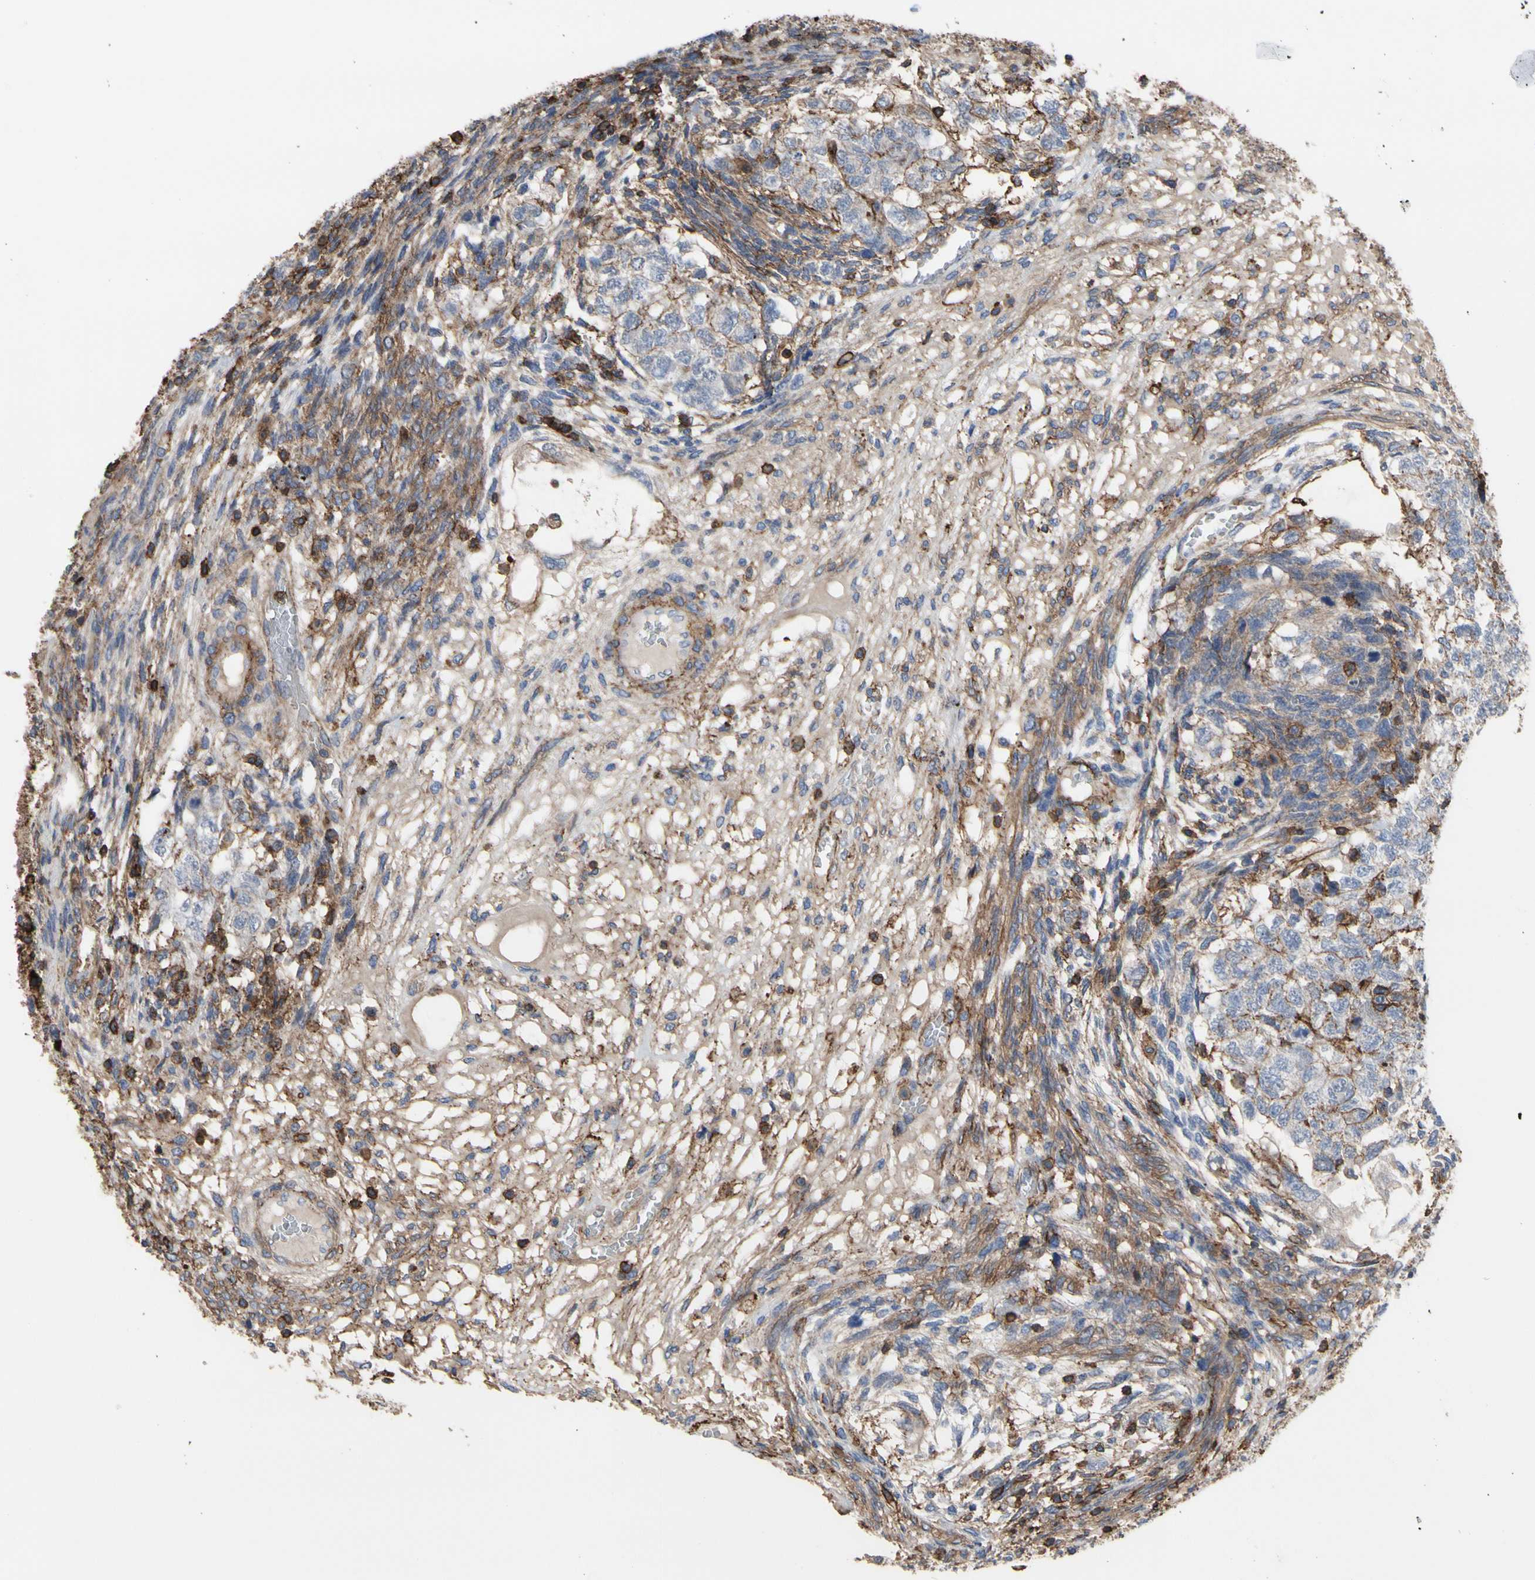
{"staining": {"intensity": "negative", "quantity": "none", "location": "none"}, "tissue": "testis cancer", "cell_type": "Tumor cells", "image_type": "cancer", "snomed": [{"axis": "morphology", "description": "Normal tissue, NOS"}, {"axis": "morphology", "description": "Carcinoma, Embryonal, NOS"}, {"axis": "topography", "description": "Testis"}], "caption": "Image shows no protein expression in tumor cells of testis embryonal carcinoma tissue.", "gene": "ANXA6", "patient": {"sex": "male", "age": 36}}